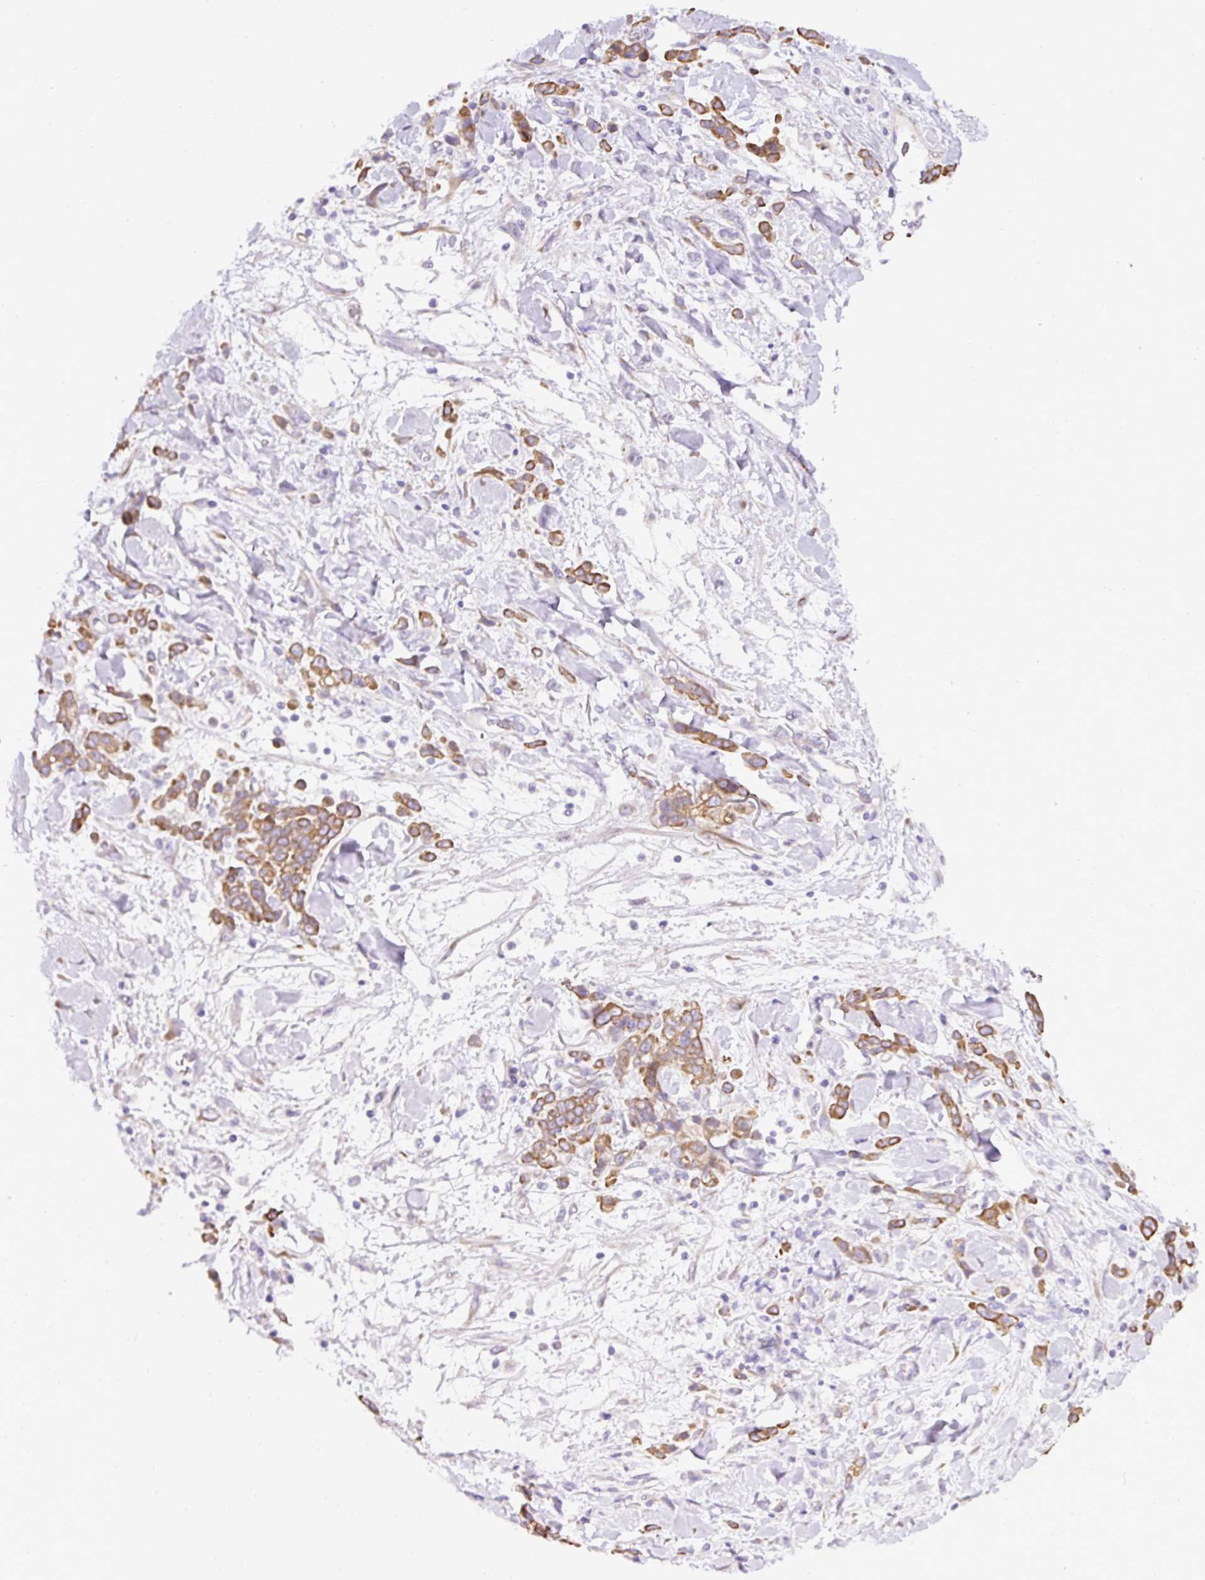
{"staining": {"intensity": "moderate", "quantity": ">75%", "location": "cytoplasmic/membranous"}, "tissue": "stomach cancer", "cell_type": "Tumor cells", "image_type": "cancer", "snomed": [{"axis": "morphology", "description": "Normal tissue, NOS"}, {"axis": "morphology", "description": "Adenocarcinoma, NOS"}, {"axis": "topography", "description": "Stomach"}], "caption": "Immunohistochemical staining of adenocarcinoma (stomach) exhibits medium levels of moderate cytoplasmic/membranous staining in about >75% of tumor cells.", "gene": "FAM149A", "patient": {"sex": "male", "age": 82}}